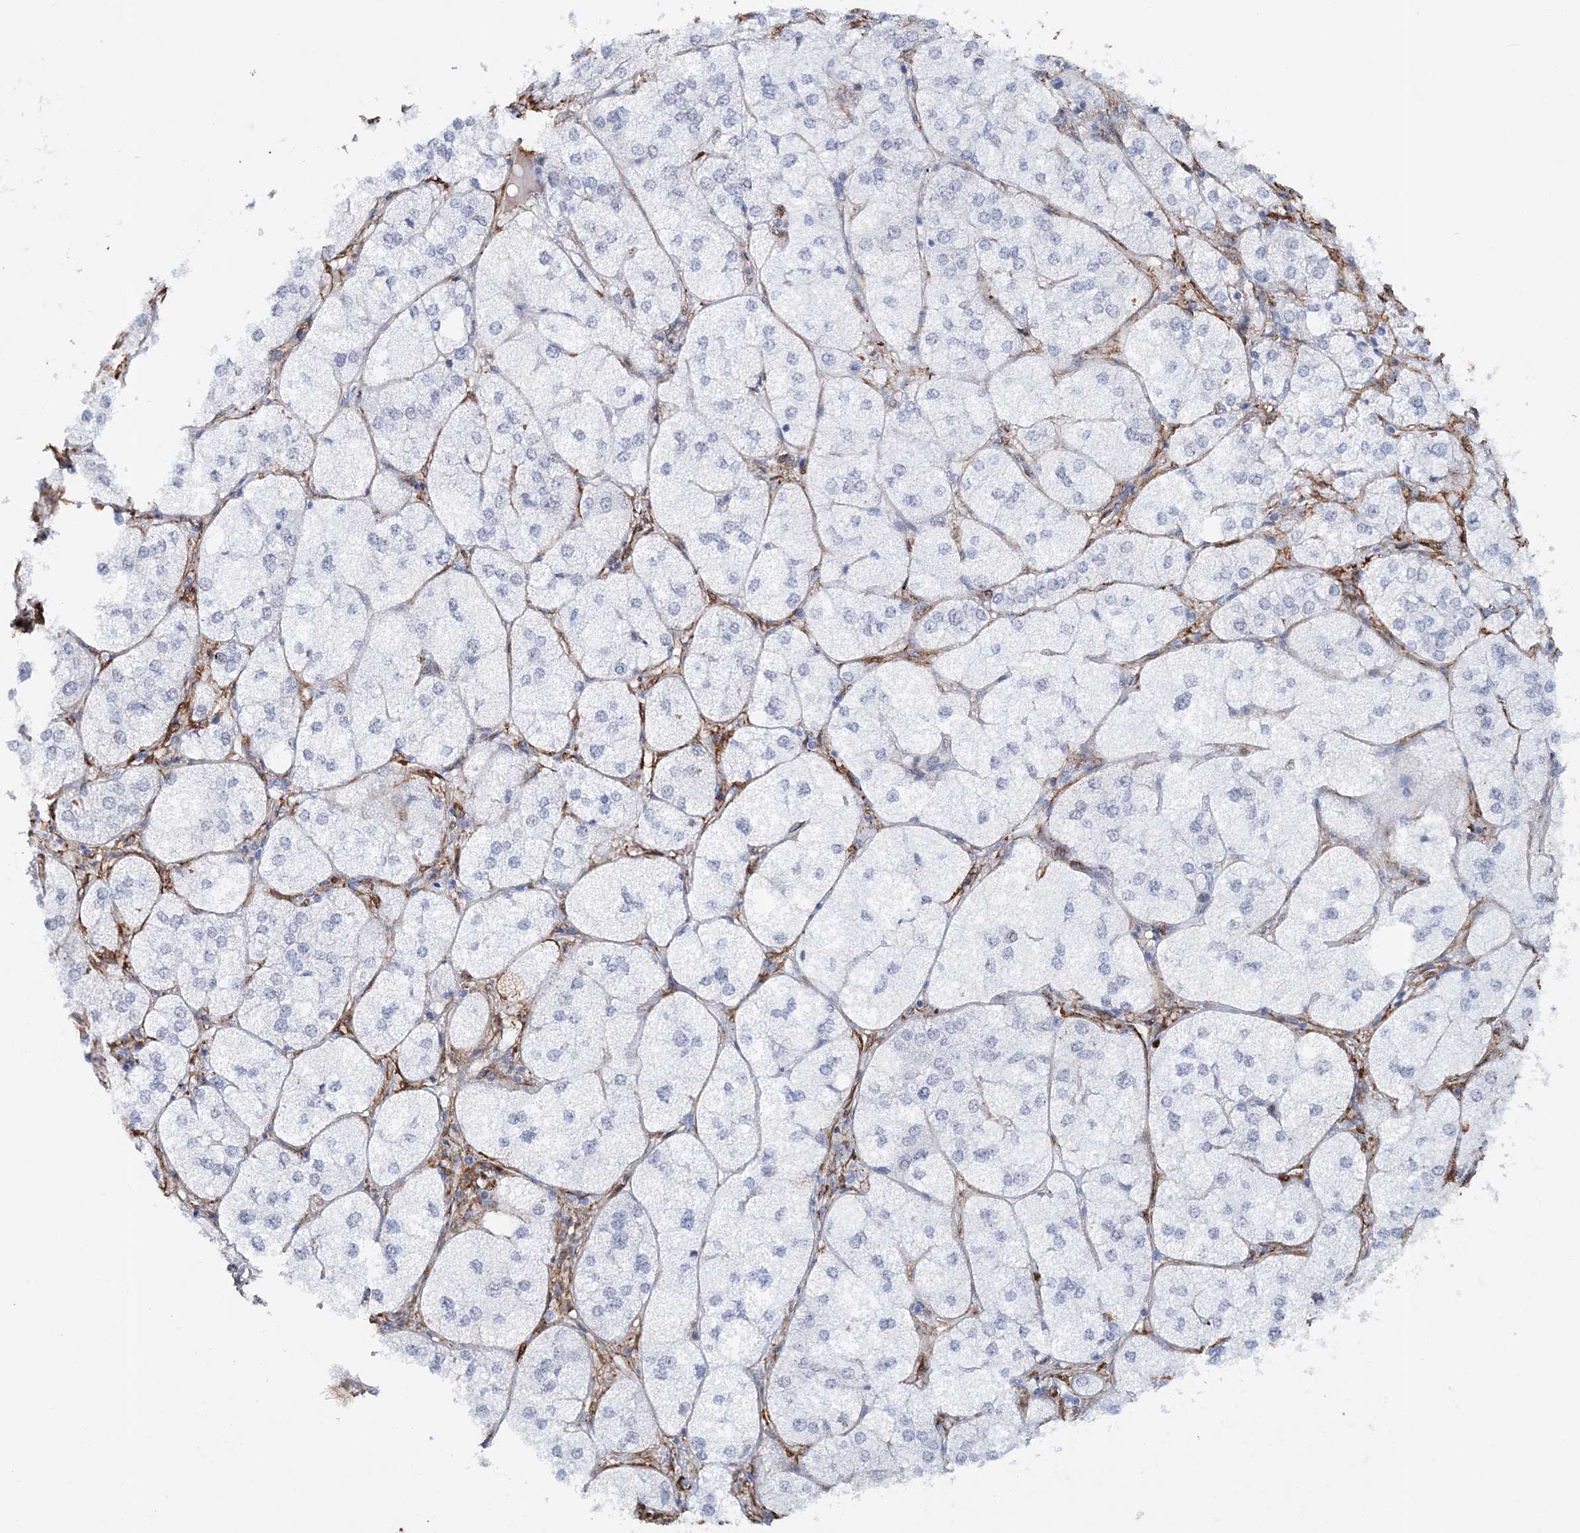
{"staining": {"intensity": "weak", "quantity": "<25%", "location": "cytoplasmic/membranous"}, "tissue": "adrenal gland", "cell_type": "Glandular cells", "image_type": "normal", "snomed": [{"axis": "morphology", "description": "Normal tissue, NOS"}, {"axis": "topography", "description": "Adrenal gland"}], "caption": "An immunohistochemistry photomicrograph of benign adrenal gland is shown. There is no staining in glandular cells of adrenal gland.", "gene": "ASCL4", "patient": {"sex": "female", "age": 61}}